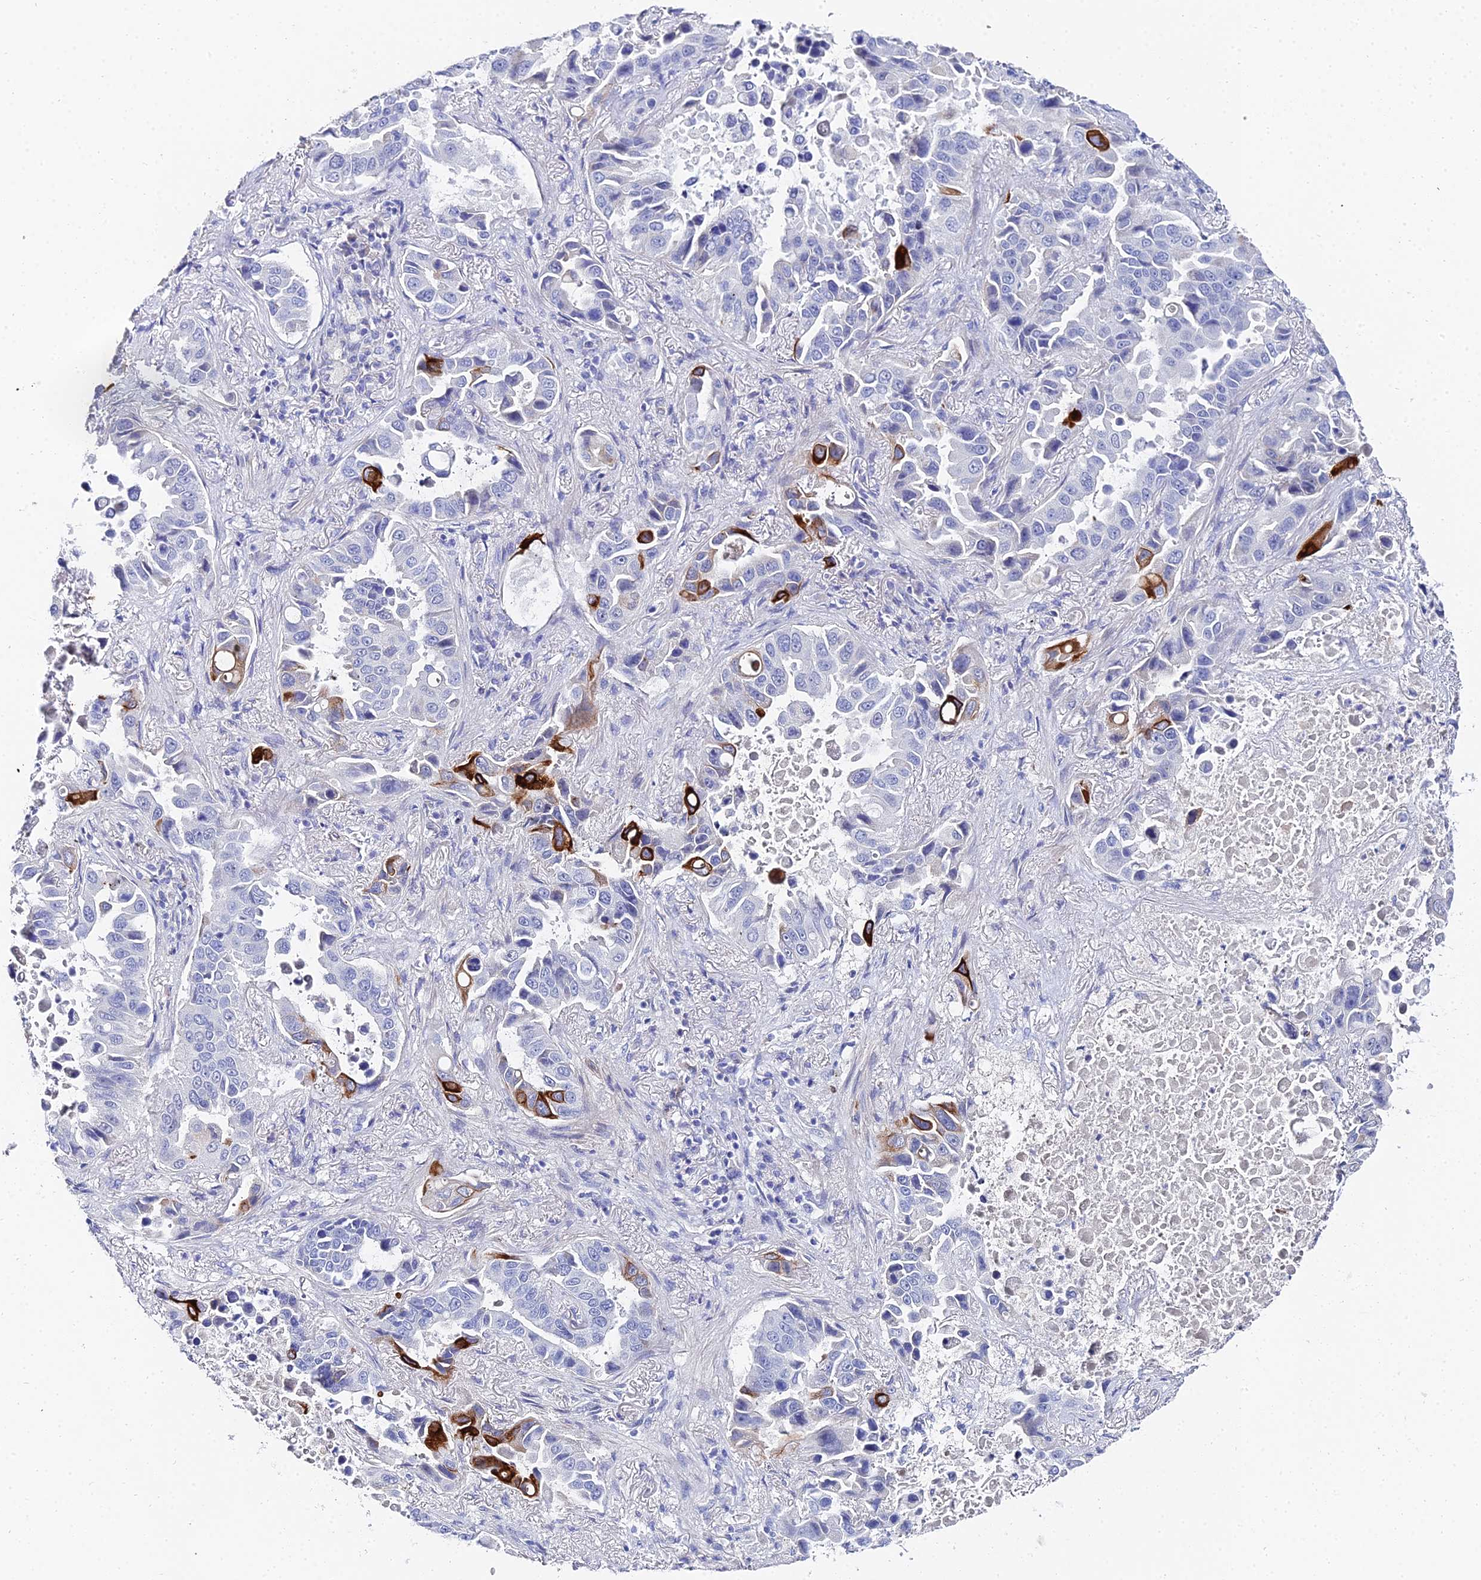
{"staining": {"intensity": "strong", "quantity": "<25%", "location": "cytoplasmic/membranous"}, "tissue": "lung cancer", "cell_type": "Tumor cells", "image_type": "cancer", "snomed": [{"axis": "morphology", "description": "Adenocarcinoma, NOS"}, {"axis": "topography", "description": "Lung"}], "caption": "Protein staining shows strong cytoplasmic/membranous expression in about <25% of tumor cells in adenocarcinoma (lung).", "gene": "KRT17", "patient": {"sex": "male", "age": 64}}